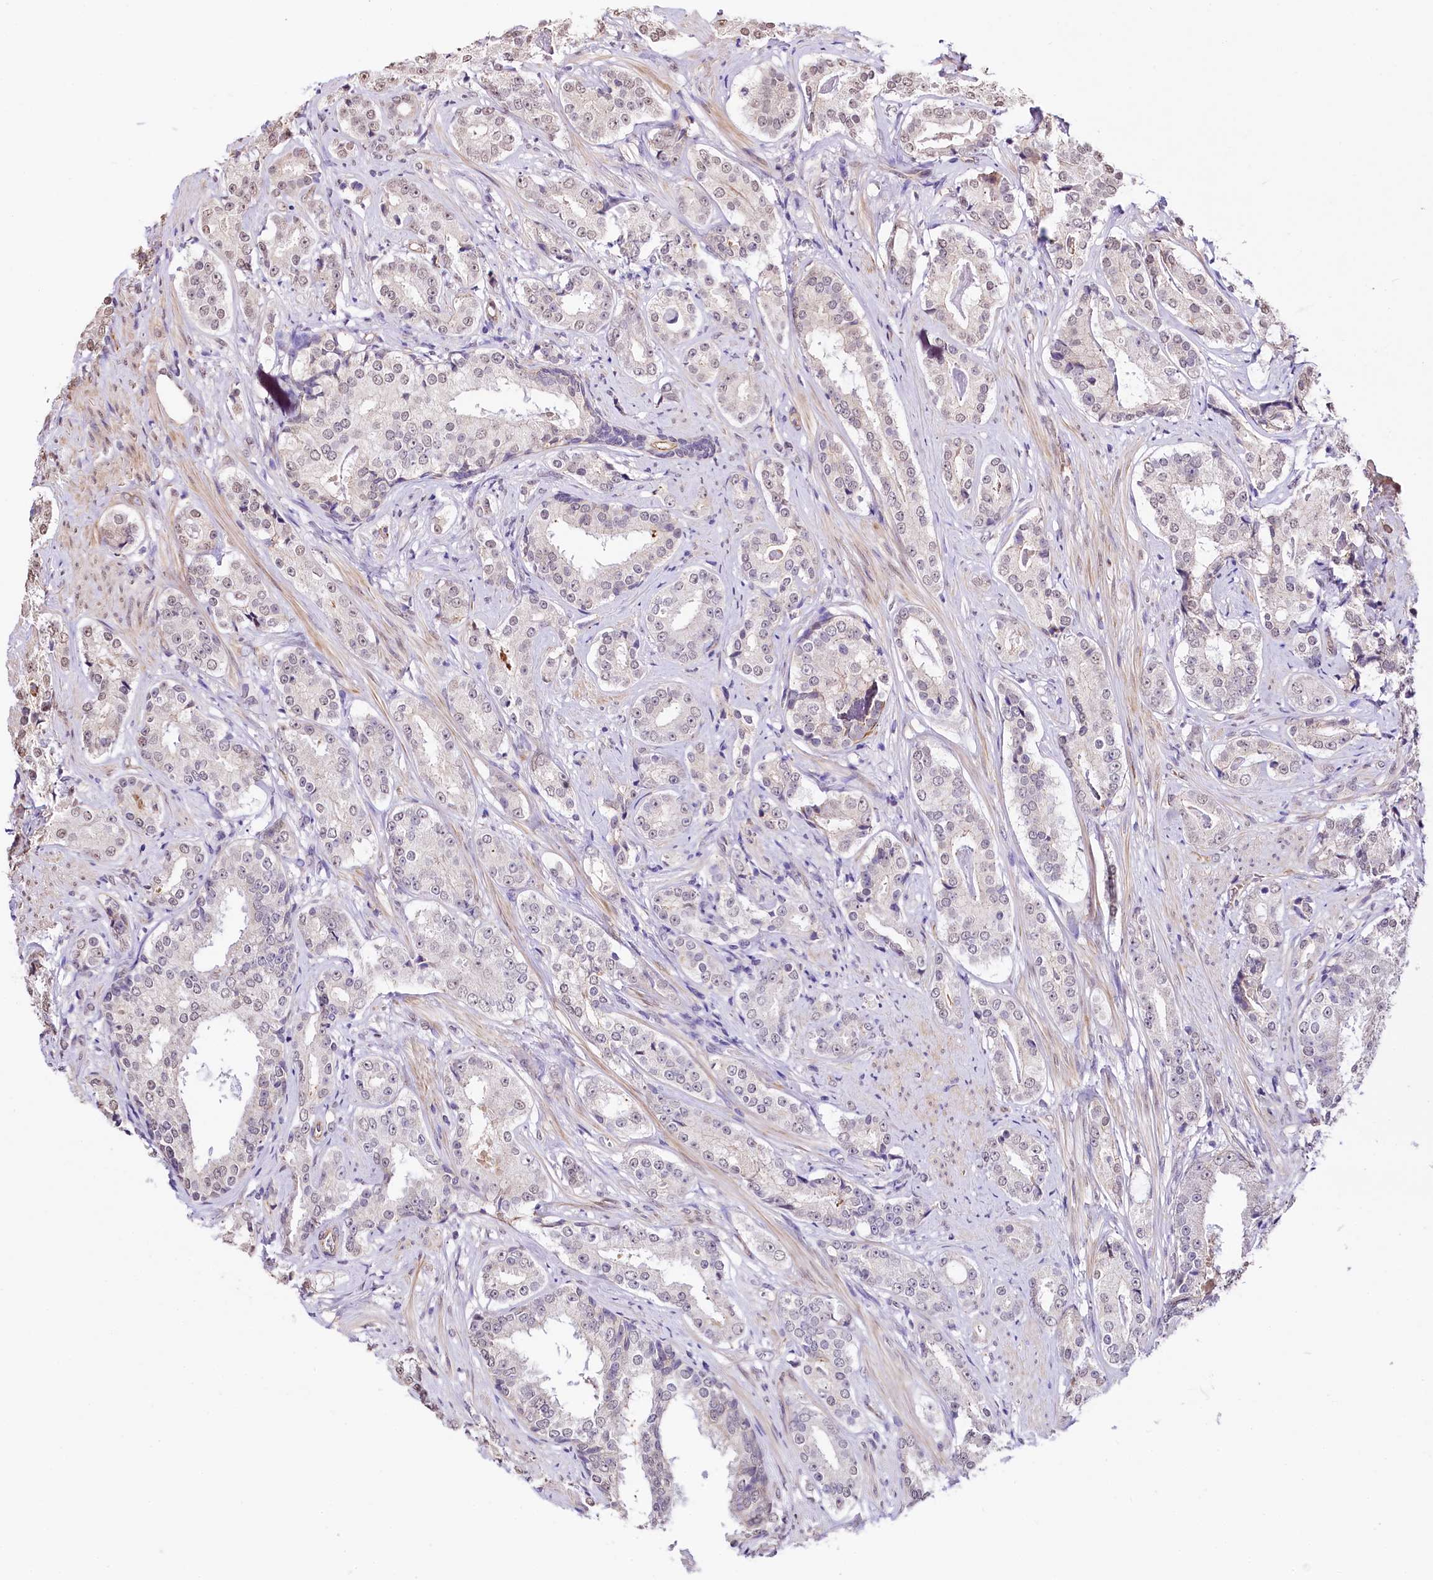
{"staining": {"intensity": "negative", "quantity": "none", "location": "none"}, "tissue": "prostate cancer", "cell_type": "Tumor cells", "image_type": "cancer", "snomed": [{"axis": "morphology", "description": "Adenocarcinoma, High grade"}, {"axis": "topography", "description": "Prostate"}], "caption": "A histopathology image of human prostate cancer (adenocarcinoma (high-grade)) is negative for staining in tumor cells.", "gene": "ST7", "patient": {"sex": "male", "age": 58}}